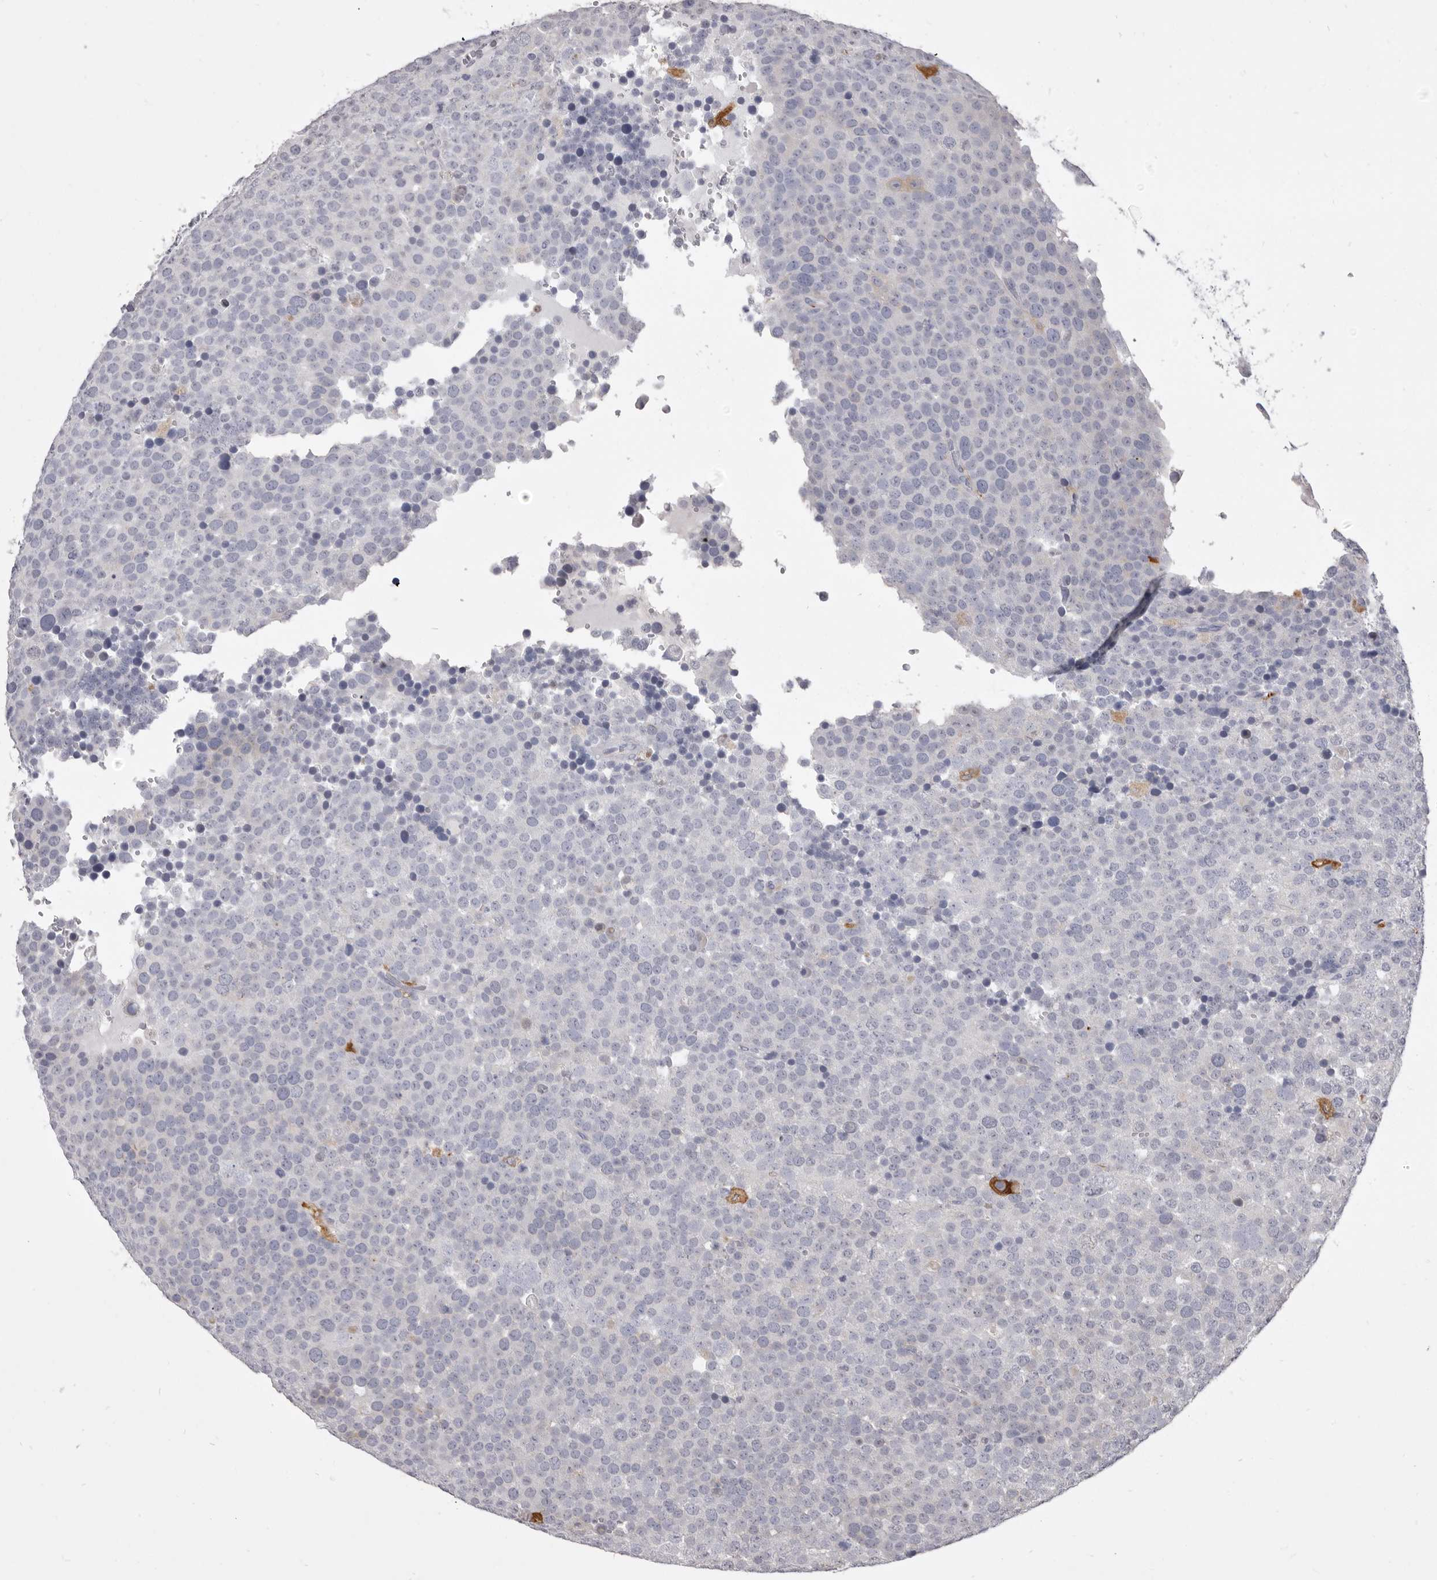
{"staining": {"intensity": "negative", "quantity": "none", "location": "none"}, "tissue": "testis cancer", "cell_type": "Tumor cells", "image_type": "cancer", "snomed": [{"axis": "morphology", "description": "Seminoma, NOS"}, {"axis": "topography", "description": "Testis"}], "caption": "IHC histopathology image of neoplastic tissue: human testis cancer (seminoma) stained with DAB (3,3'-diaminobenzidine) shows no significant protein staining in tumor cells.", "gene": "VPS45", "patient": {"sex": "male", "age": 71}}